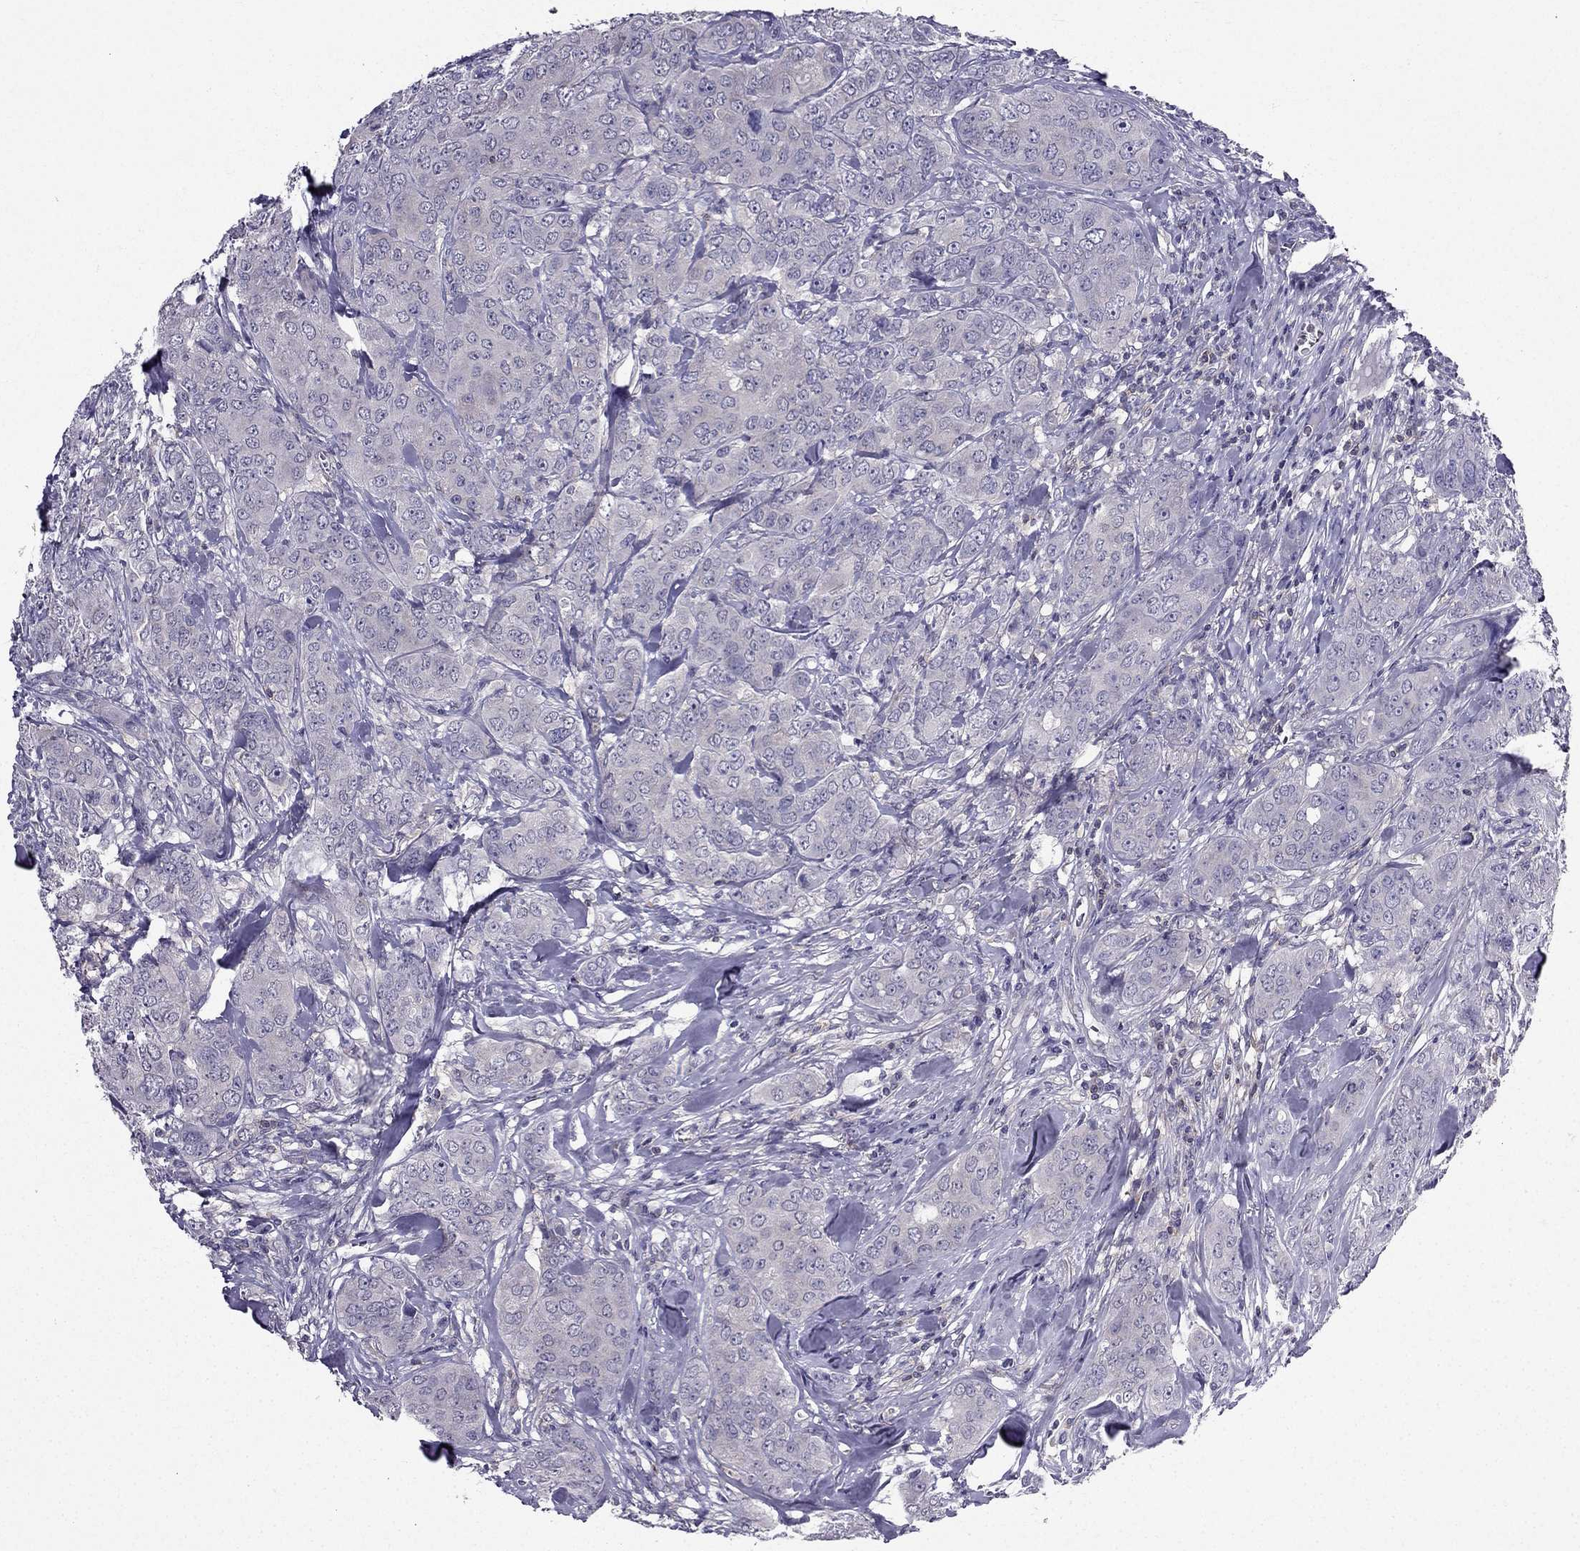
{"staining": {"intensity": "negative", "quantity": "none", "location": "none"}, "tissue": "breast cancer", "cell_type": "Tumor cells", "image_type": "cancer", "snomed": [{"axis": "morphology", "description": "Duct carcinoma"}, {"axis": "topography", "description": "Breast"}], "caption": "Immunohistochemistry histopathology image of neoplastic tissue: human breast invasive ductal carcinoma stained with DAB (3,3'-diaminobenzidine) exhibits no significant protein staining in tumor cells. (IHC, brightfield microscopy, high magnification).", "gene": "AAK1", "patient": {"sex": "female", "age": 43}}